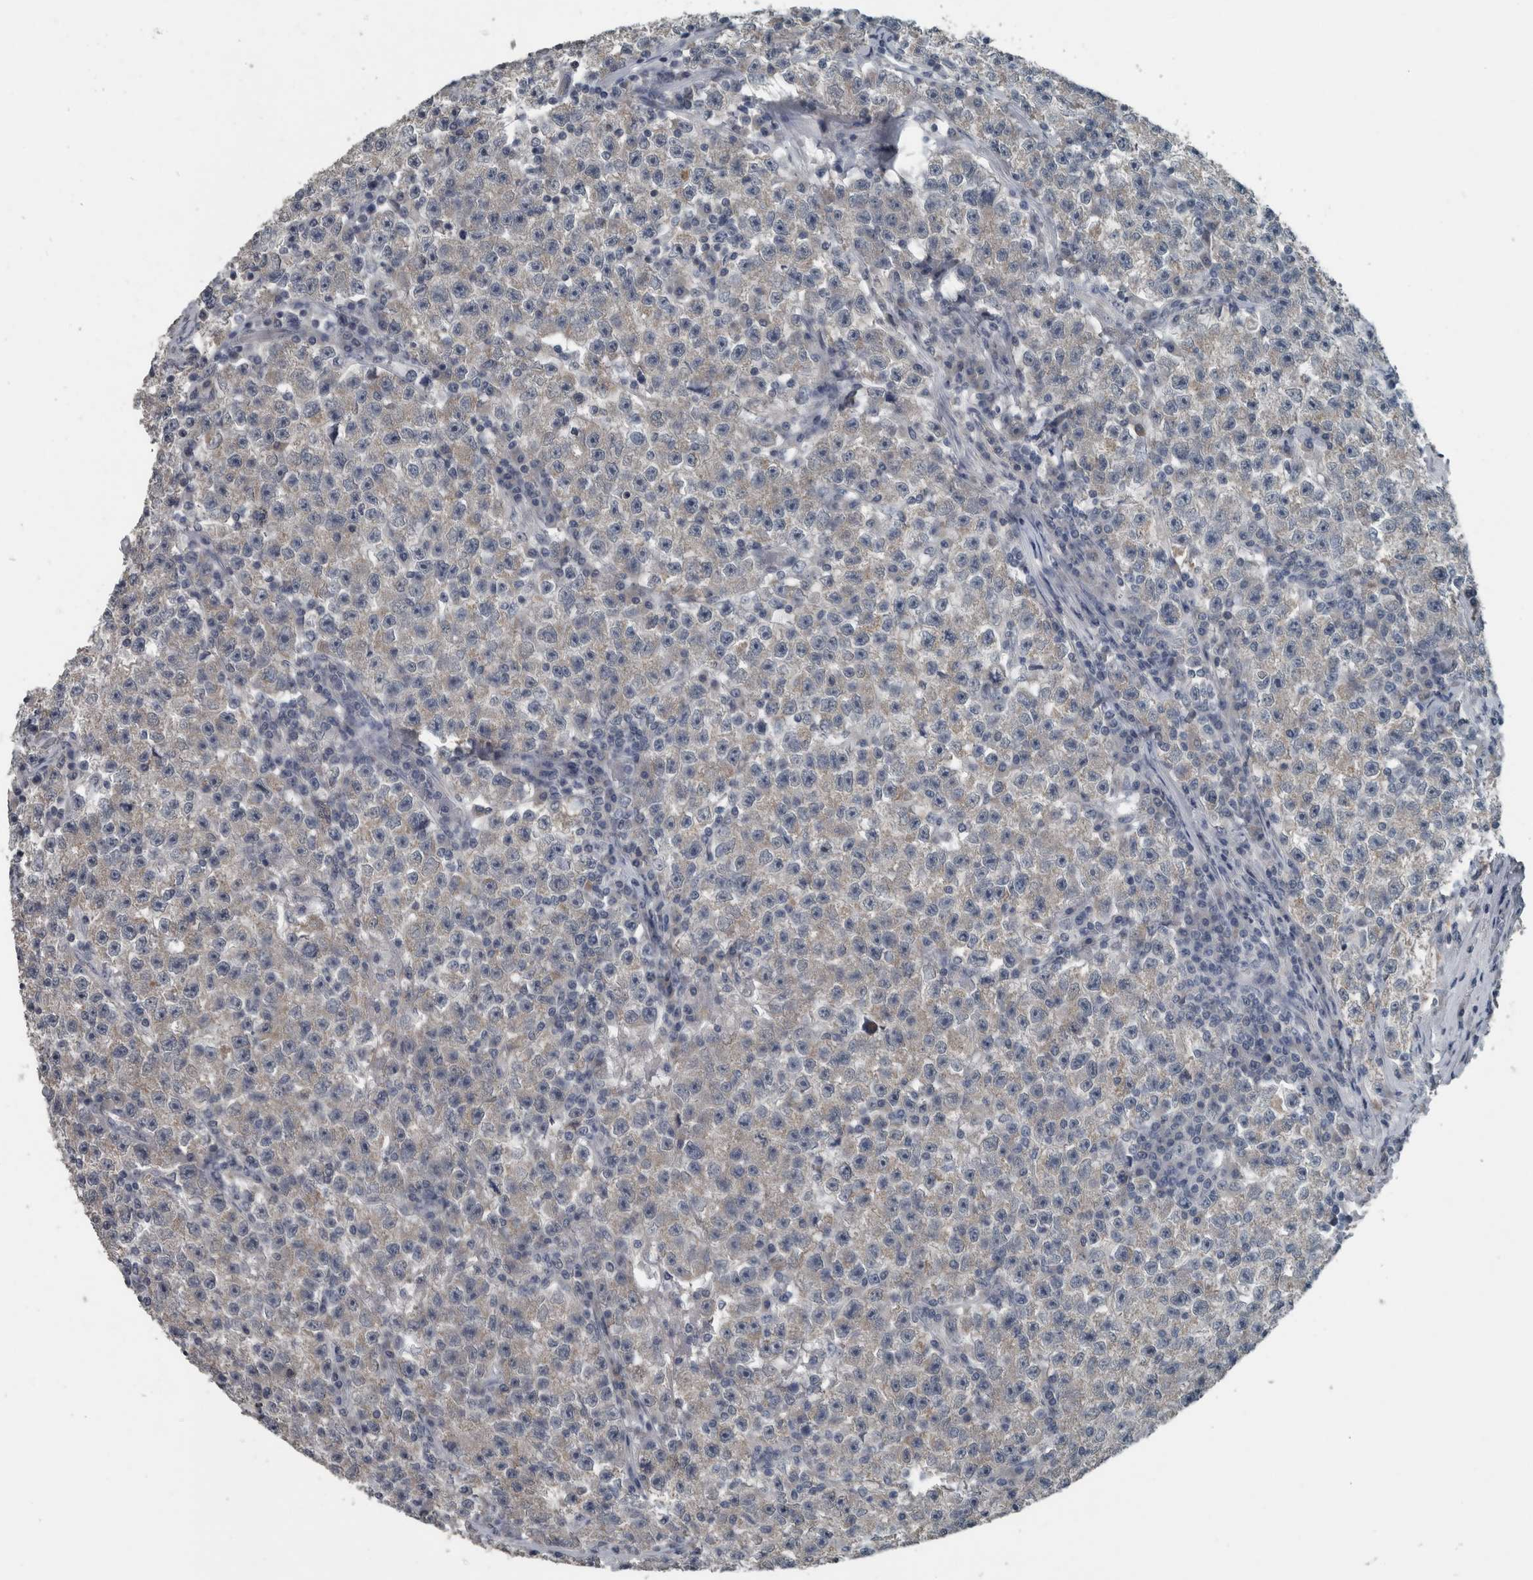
{"staining": {"intensity": "weak", "quantity": ">75%", "location": "cytoplasmic/membranous"}, "tissue": "testis cancer", "cell_type": "Tumor cells", "image_type": "cancer", "snomed": [{"axis": "morphology", "description": "Seminoma, NOS"}, {"axis": "topography", "description": "Testis"}], "caption": "IHC image of testis cancer (seminoma) stained for a protein (brown), which shows low levels of weak cytoplasmic/membranous expression in approximately >75% of tumor cells.", "gene": "KRT20", "patient": {"sex": "male", "age": 22}}